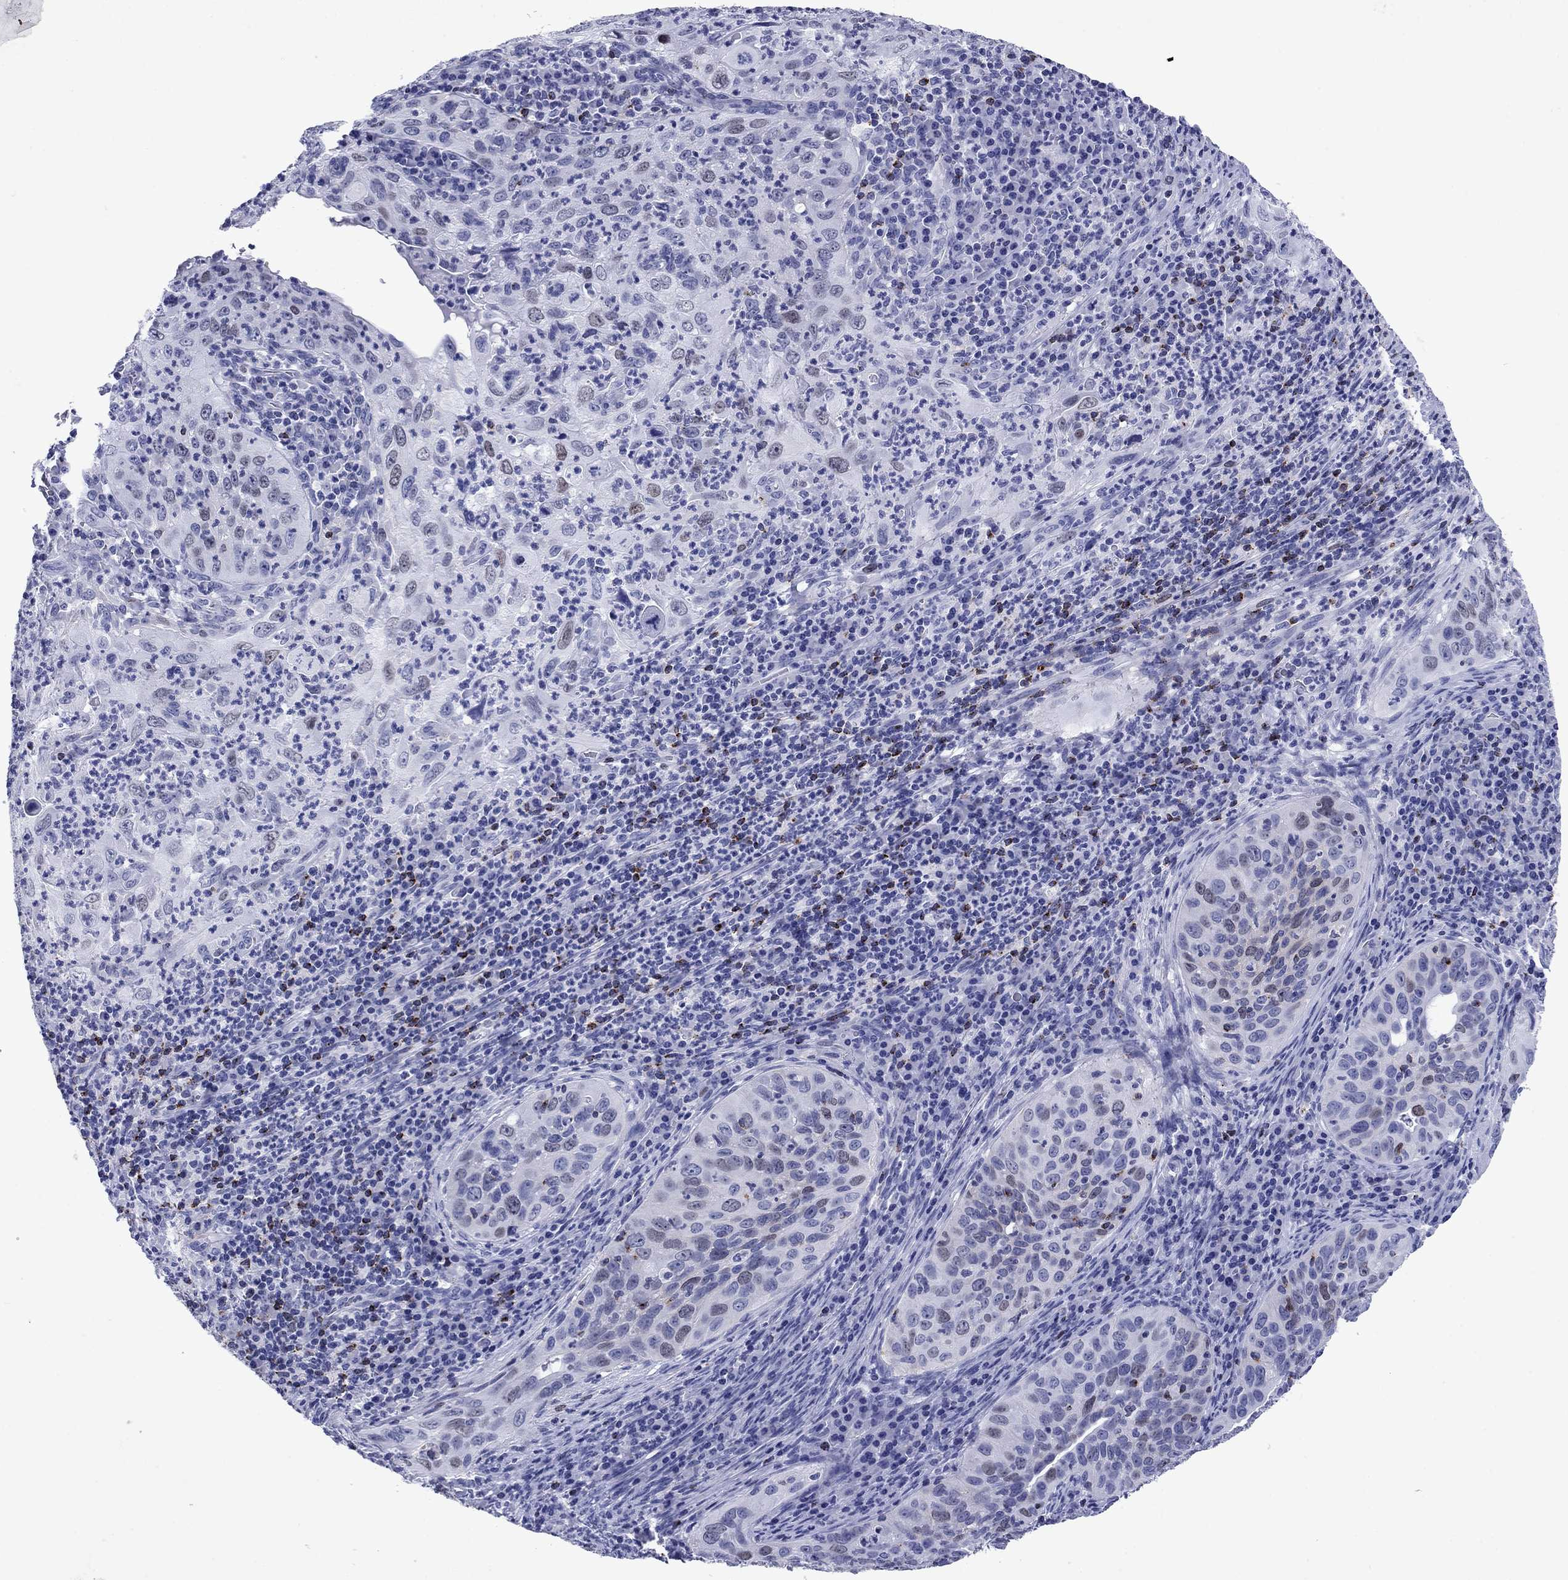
{"staining": {"intensity": "weak", "quantity": "<25%", "location": "nuclear"}, "tissue": "cervical cancer", "cell_type": "Tumor cells", "image_type": "cancer", "snomed": [{"axis": "morphology", "description": "Squamous cell carcinoma, NOS"}, {"axis": "topography", "description": "Cervix"}], "caption": "DAB immunohistochemical staining of human cervical cancer (squamous cell carcinoma) exhibits no significant positivity in tumor cells. Brightfield microscopy of immunohistochemistry (IHC) stained with DAB (brown) and hematoxylin (blue), captured at high magnification.", "gene": "GZMK", "patient": {"sex": "female", "age": 26}}